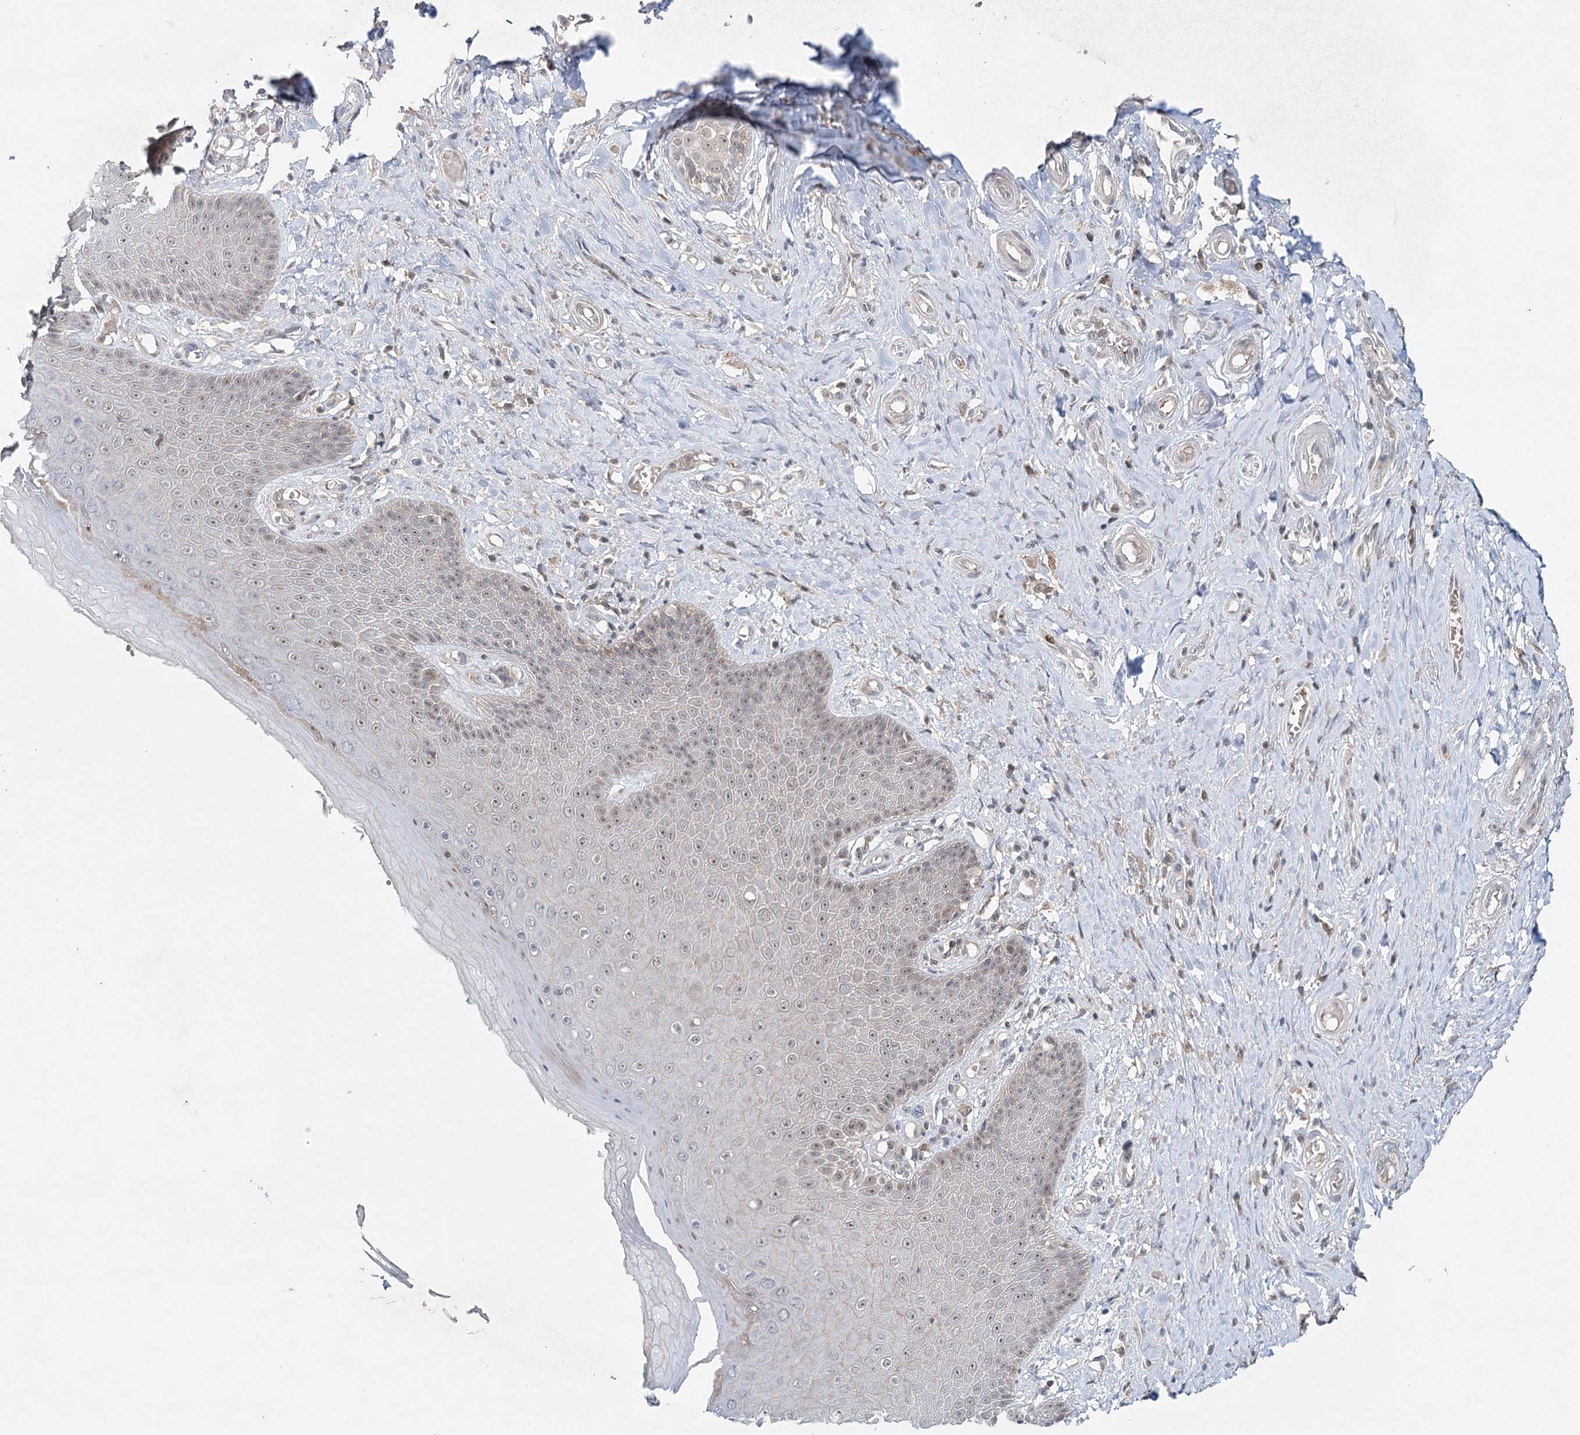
{"staining": {"intensity": "weak", "quantity": "25%-75%", "location": "nuclear"}, "tissue": "skin", "cell_type": "Epidermal cells", "image_type": "normal", "snomed": [{"axis": "morphology", "description": "Normal tissue, NOS"}, {"axis": "topography", "description": "Anal"}], "caption": "Immunohistochemistry (IHC) histopathology image of unremarkable human skin stained for a protein (brown), which demonstrates low levels of weak nuclear positivity in approximately 25%-75% of epidermal cells.", "gene": "WDR44", "patient": {"sex": "male", "age": 78}}